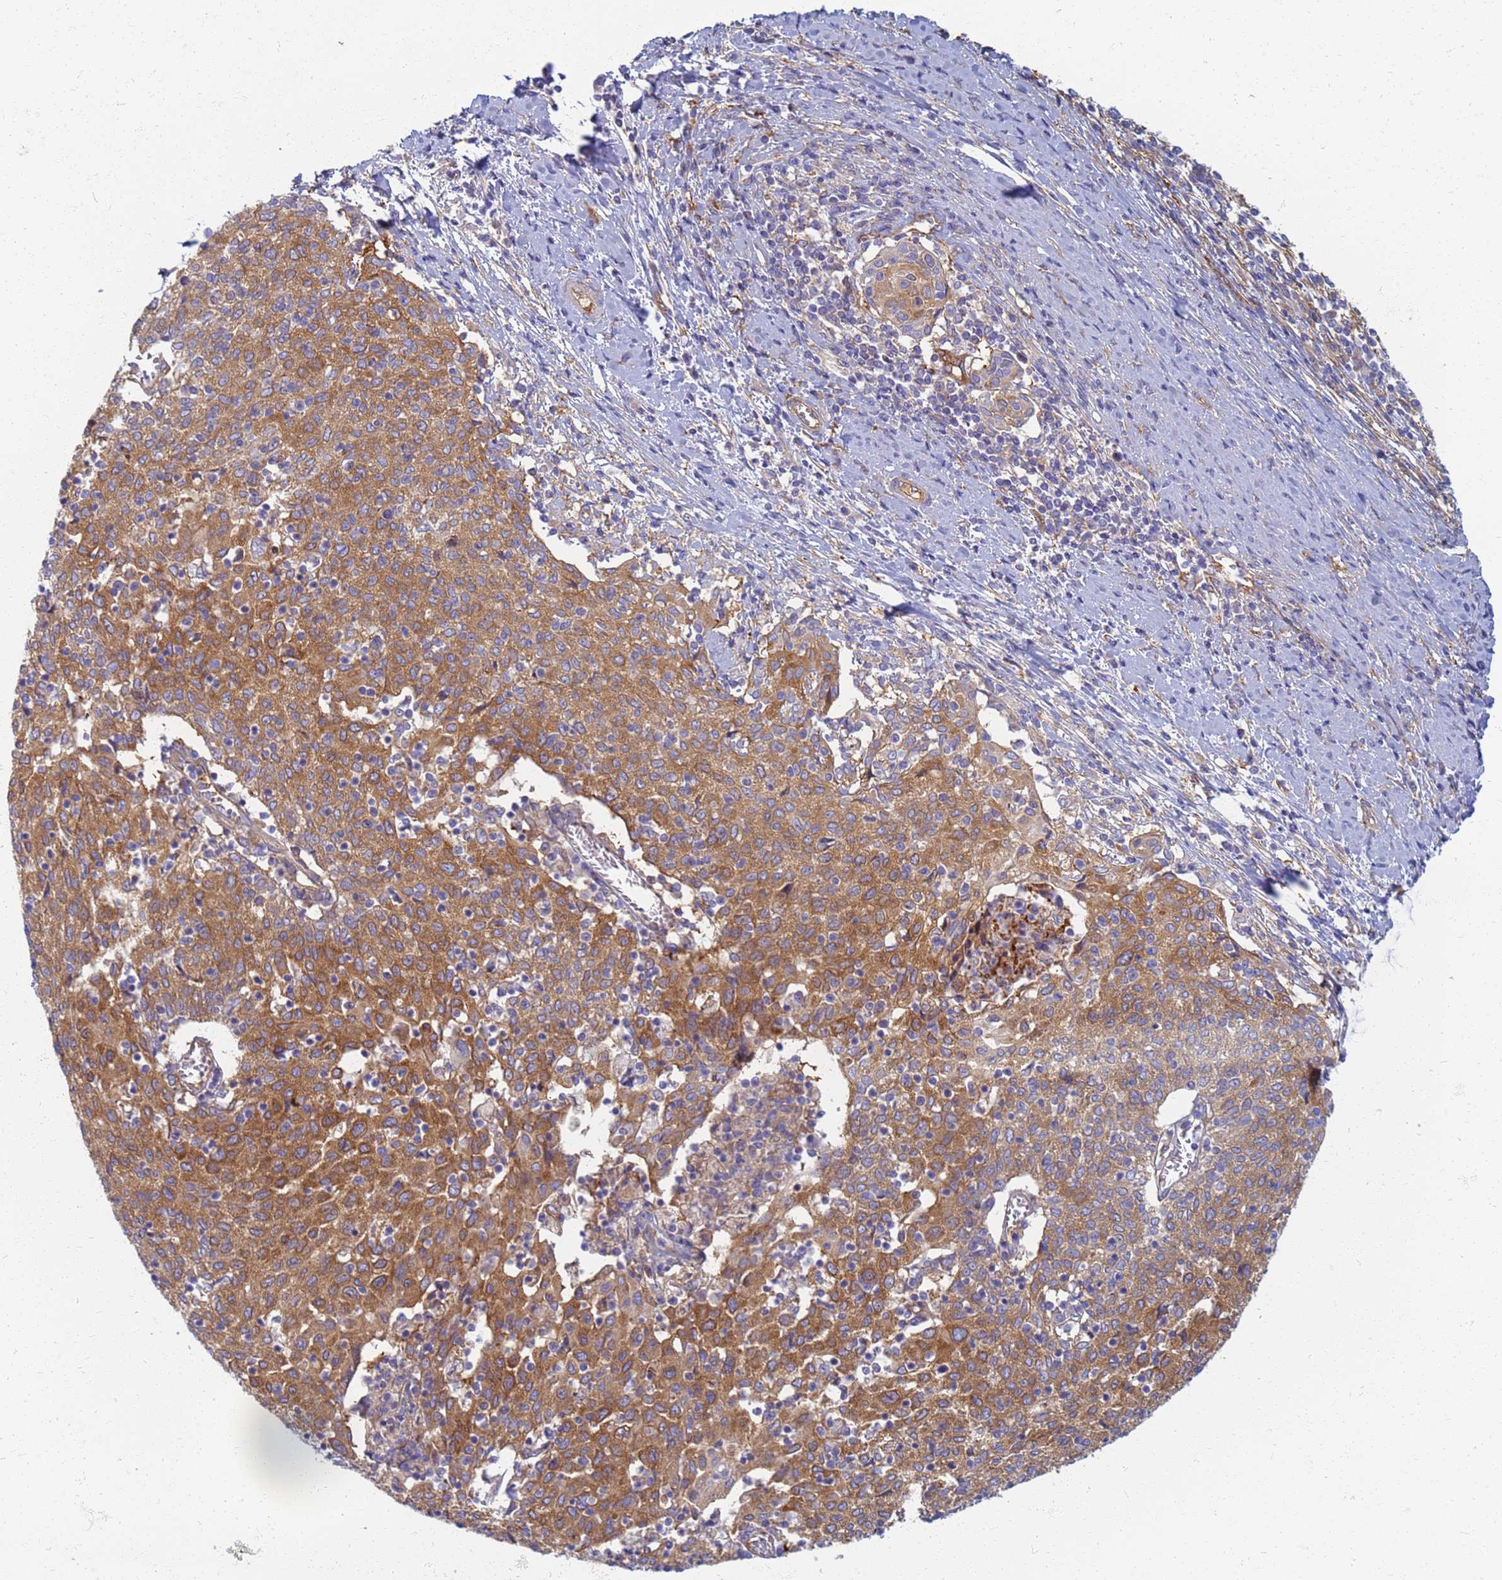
{"staining": {"intensity": "moderate", "quantity": ">75%", "location": "cytoplasmic/membranous"}, "tissue": "cervical cancer", "cell_type": "Tumor cells", "image_type": "cancer", "snomed": [{"axis": "morphology", "description": "Squamous cell carcinoma, NOS"}, {"axis": "topography", "description": "Cervix"}], "caption": "Tumor cells reveal medium levels of moderate cytoplasmic/membranous positivity in approximately >75% of cells in cervical cancer (squamous cell carcinoma).", "gene": "EEA1", "patient": {"sex": "female", "age": 52}}